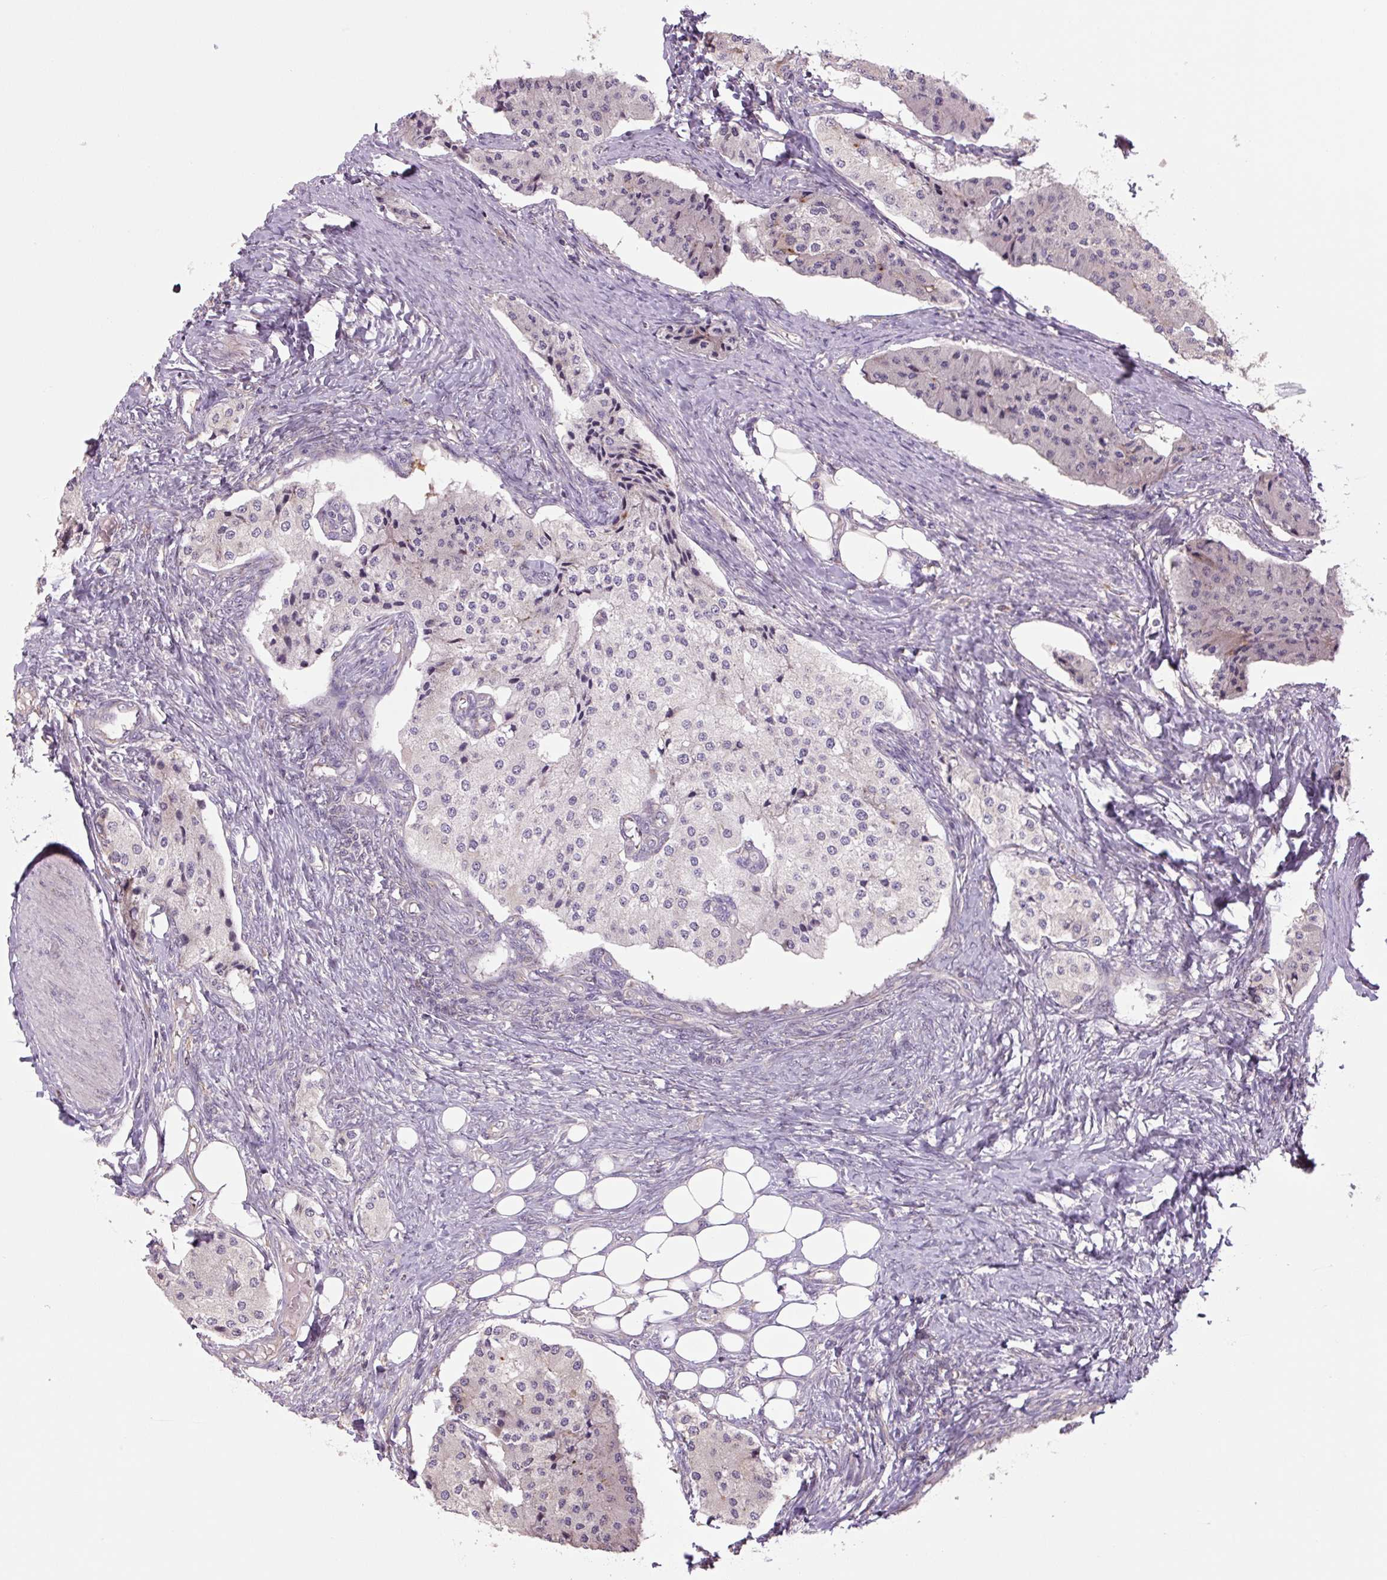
{"staining": {"intensity": "negative", "quantity": "none", "location": "none"}, "tissue": "carcinoid", "cell_type": "Tumor cells", "image_type": "cancer", "snomed": [{"axis": "morphology", "description": "Carcinoid, malignant, NOS"}, {"axis": "topography", "description": "Colon"}], "caption": "The histopathology image shows no significant staining in tumor cells of malignant carcinoid.", "gene": "PLA2G4A", "patient": {"sex": "female", "age": 52}}